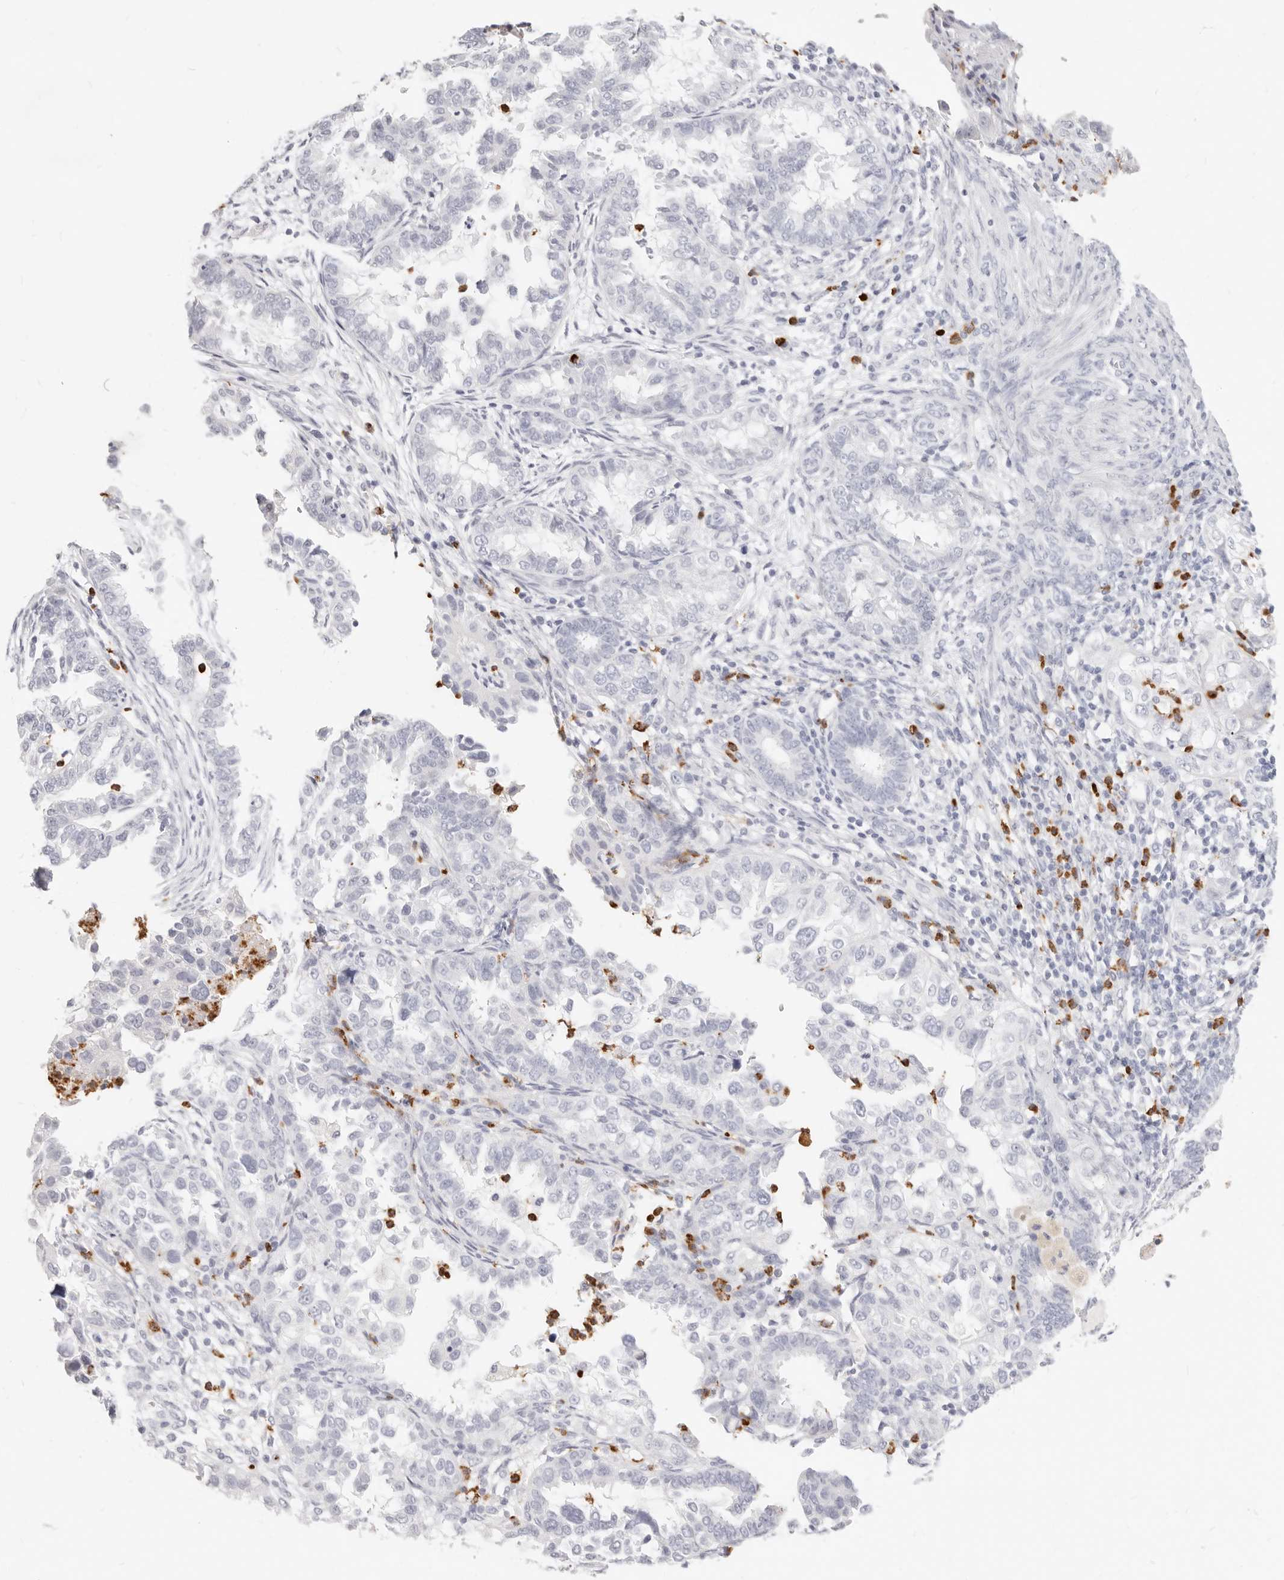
{"staining": {"intensity": "negative", "quantity": "none", "location": "none"}, "tissue": "endometrial cancer", "cell_type": "Tumor cells", "image_type": "cancer", "snomed": [{"axis": "morphology", "description": "Adenocarcinoma, NOS"}, {"axis": "topography", "description": "Endometrium"}], "caption": "Immunohistochemistry of human adenocarcinoma (endometrial) reveals no staining in tumor cells.", "gene": "CAMP", "patient": {"sex": "female", "age": 85}}